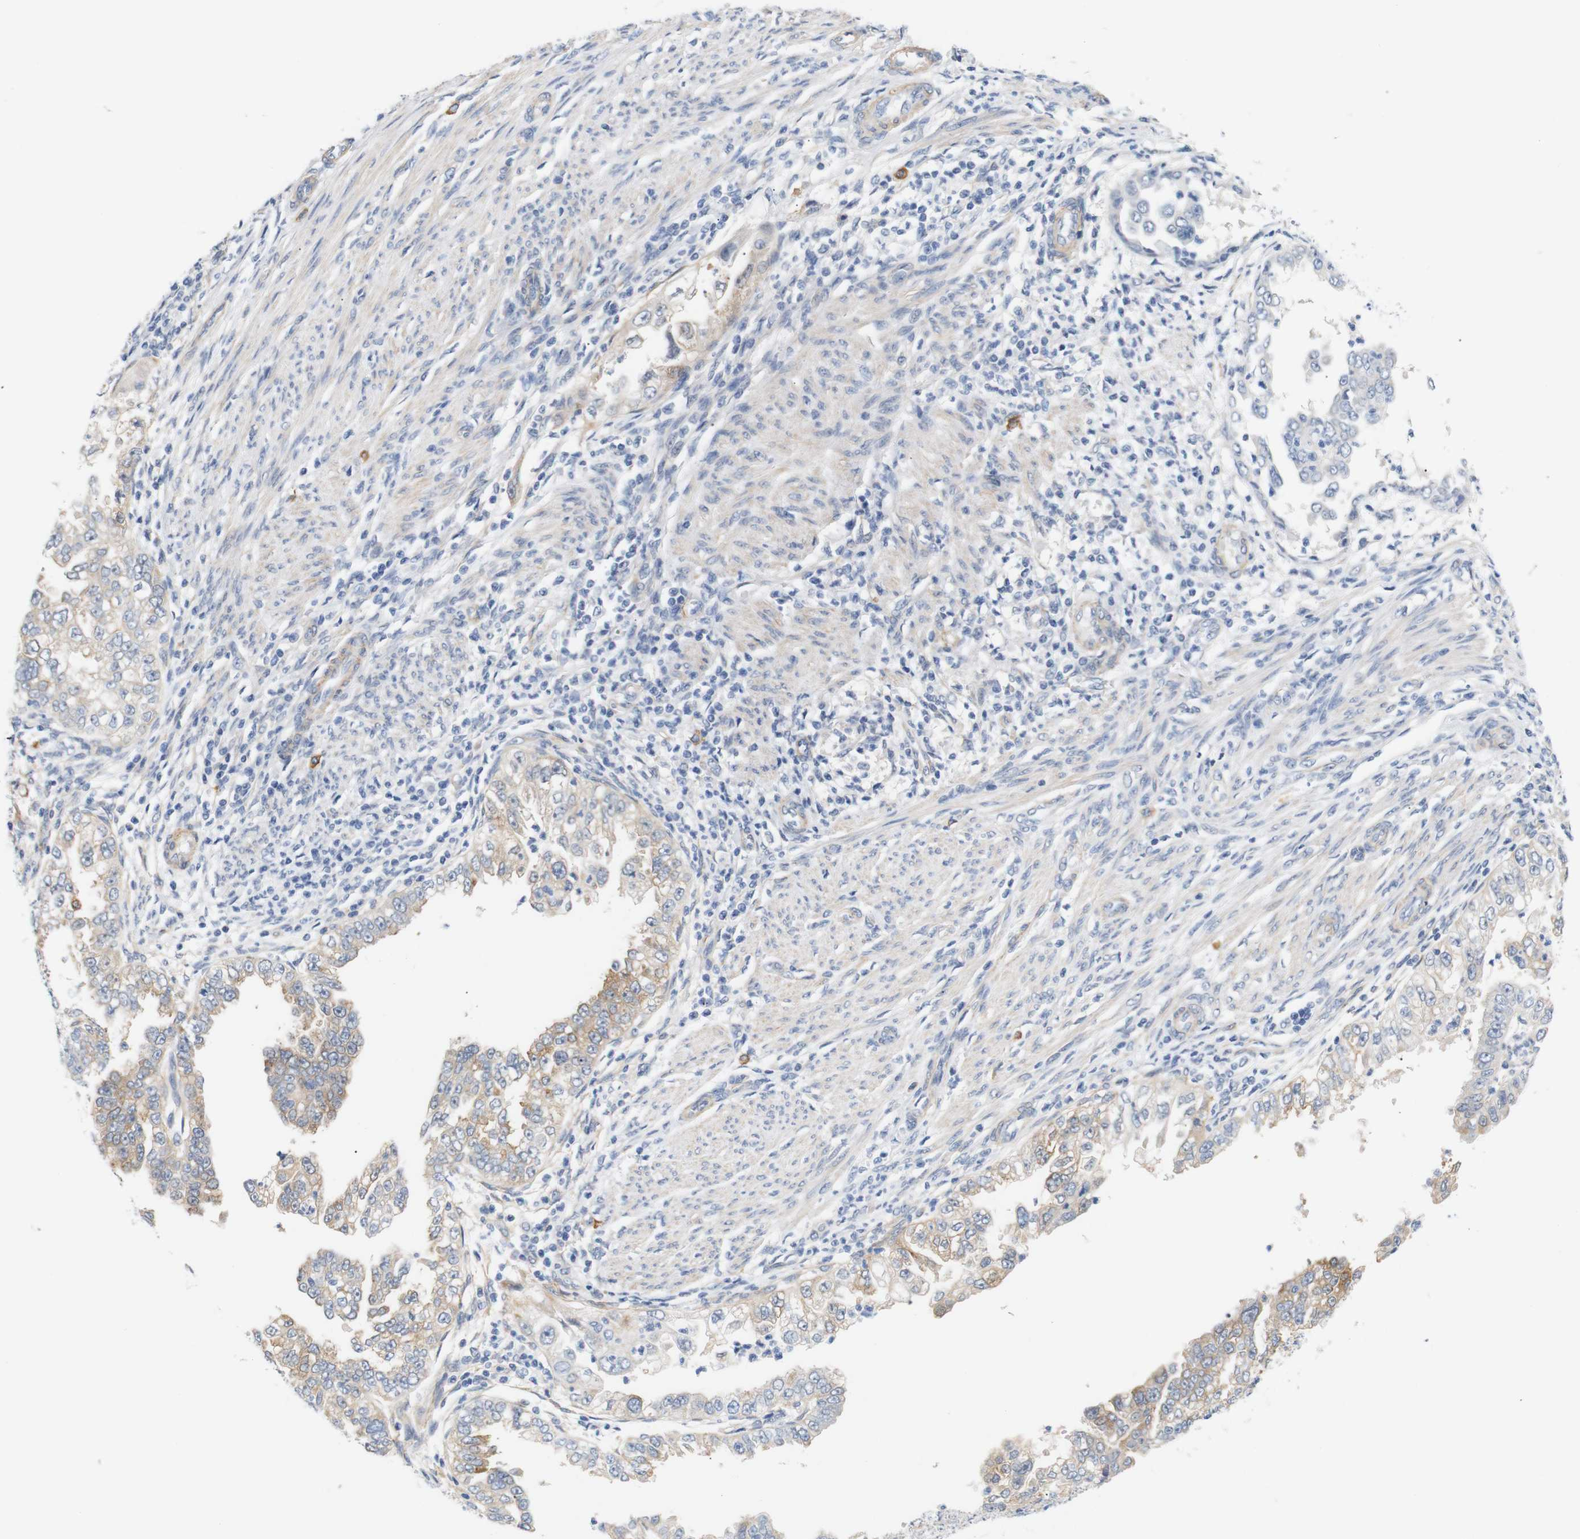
{"staining": {"intensity": "weak", "quantity": "25%-75%", "location": "cytoplasmic/membranous"}, "tissue": "endometrial cancer", "cell_type": "Tumor cells", "image_type": "cancer", "snomed": [{"axis": "morphology", "description": "Adenocarcinoma, NOS"}, {"axis": "topography", "description": "Endometrium"}], "caption": "Tumor cells display low levels of weak cytoplasmic/membranous expression in approximately 25%-75% of cells in human endometrial cancer (adenocarcinoma).", "gene": "STMN3", "patient": {"sex": "female", "age": 85}}